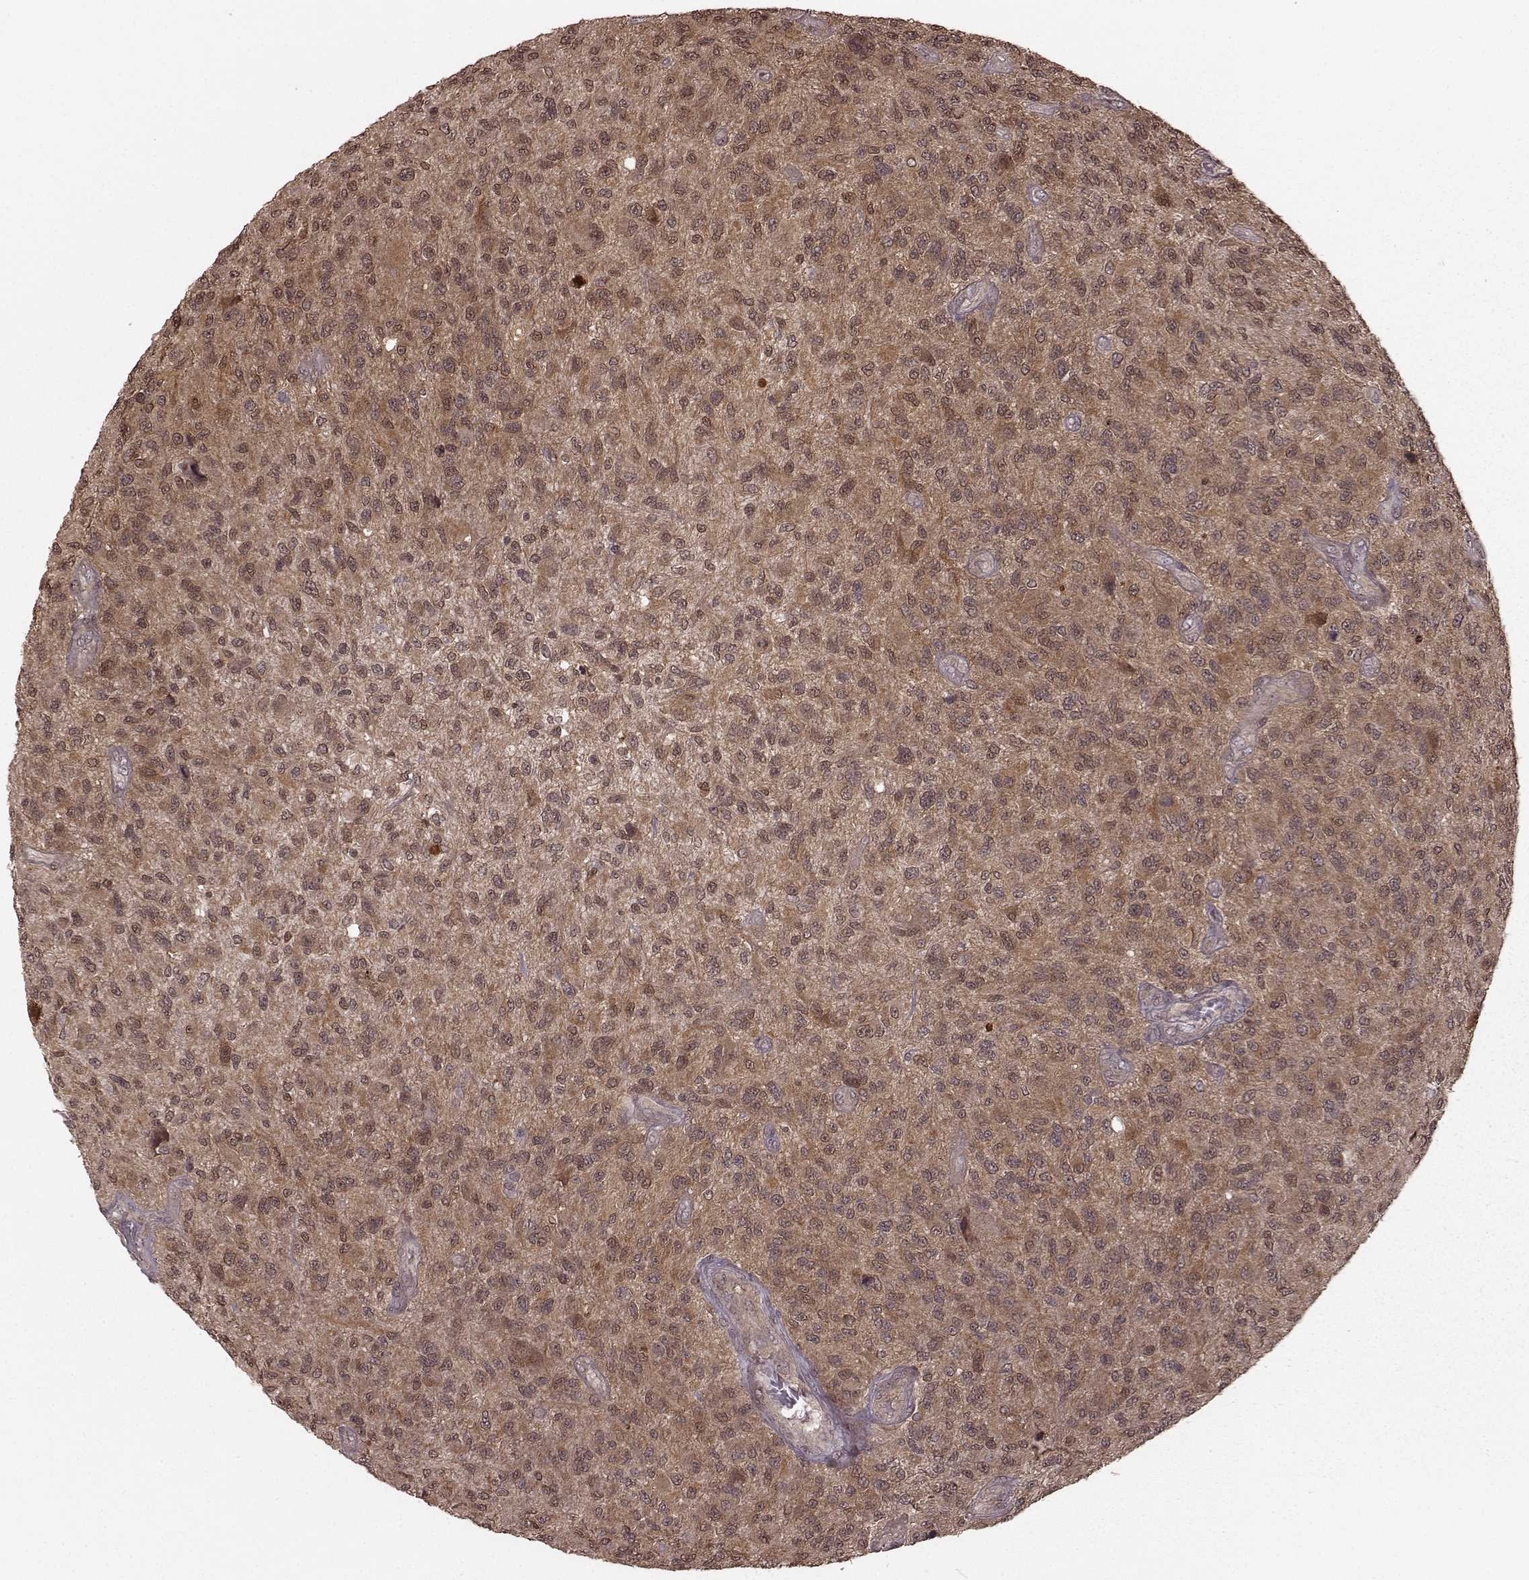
{"staining": {"intensity": "moderate", "quantity": ">75%", "location": "cytoplasmic/membranous"}, "tissue": "glioma", "cell_type": "Tumor cells", "image_type": "cancer", "snomed": [{"axis": "morphology", "description": "Glioma, malignant, High grade"}, {"axis": "topography", "description": "Brain"}], "caption": "DAB immunohistochemical staining of human glioma exhibits moderate cytoplasmic/membranous protein expression in about >75% of tumor cells. (Stains: DAB in brown, nuclei in blue, Microscopy: brightfield microscopy at high magnification).", "gene": "GSS", "patient": {"sex": "male", "age": 47}}